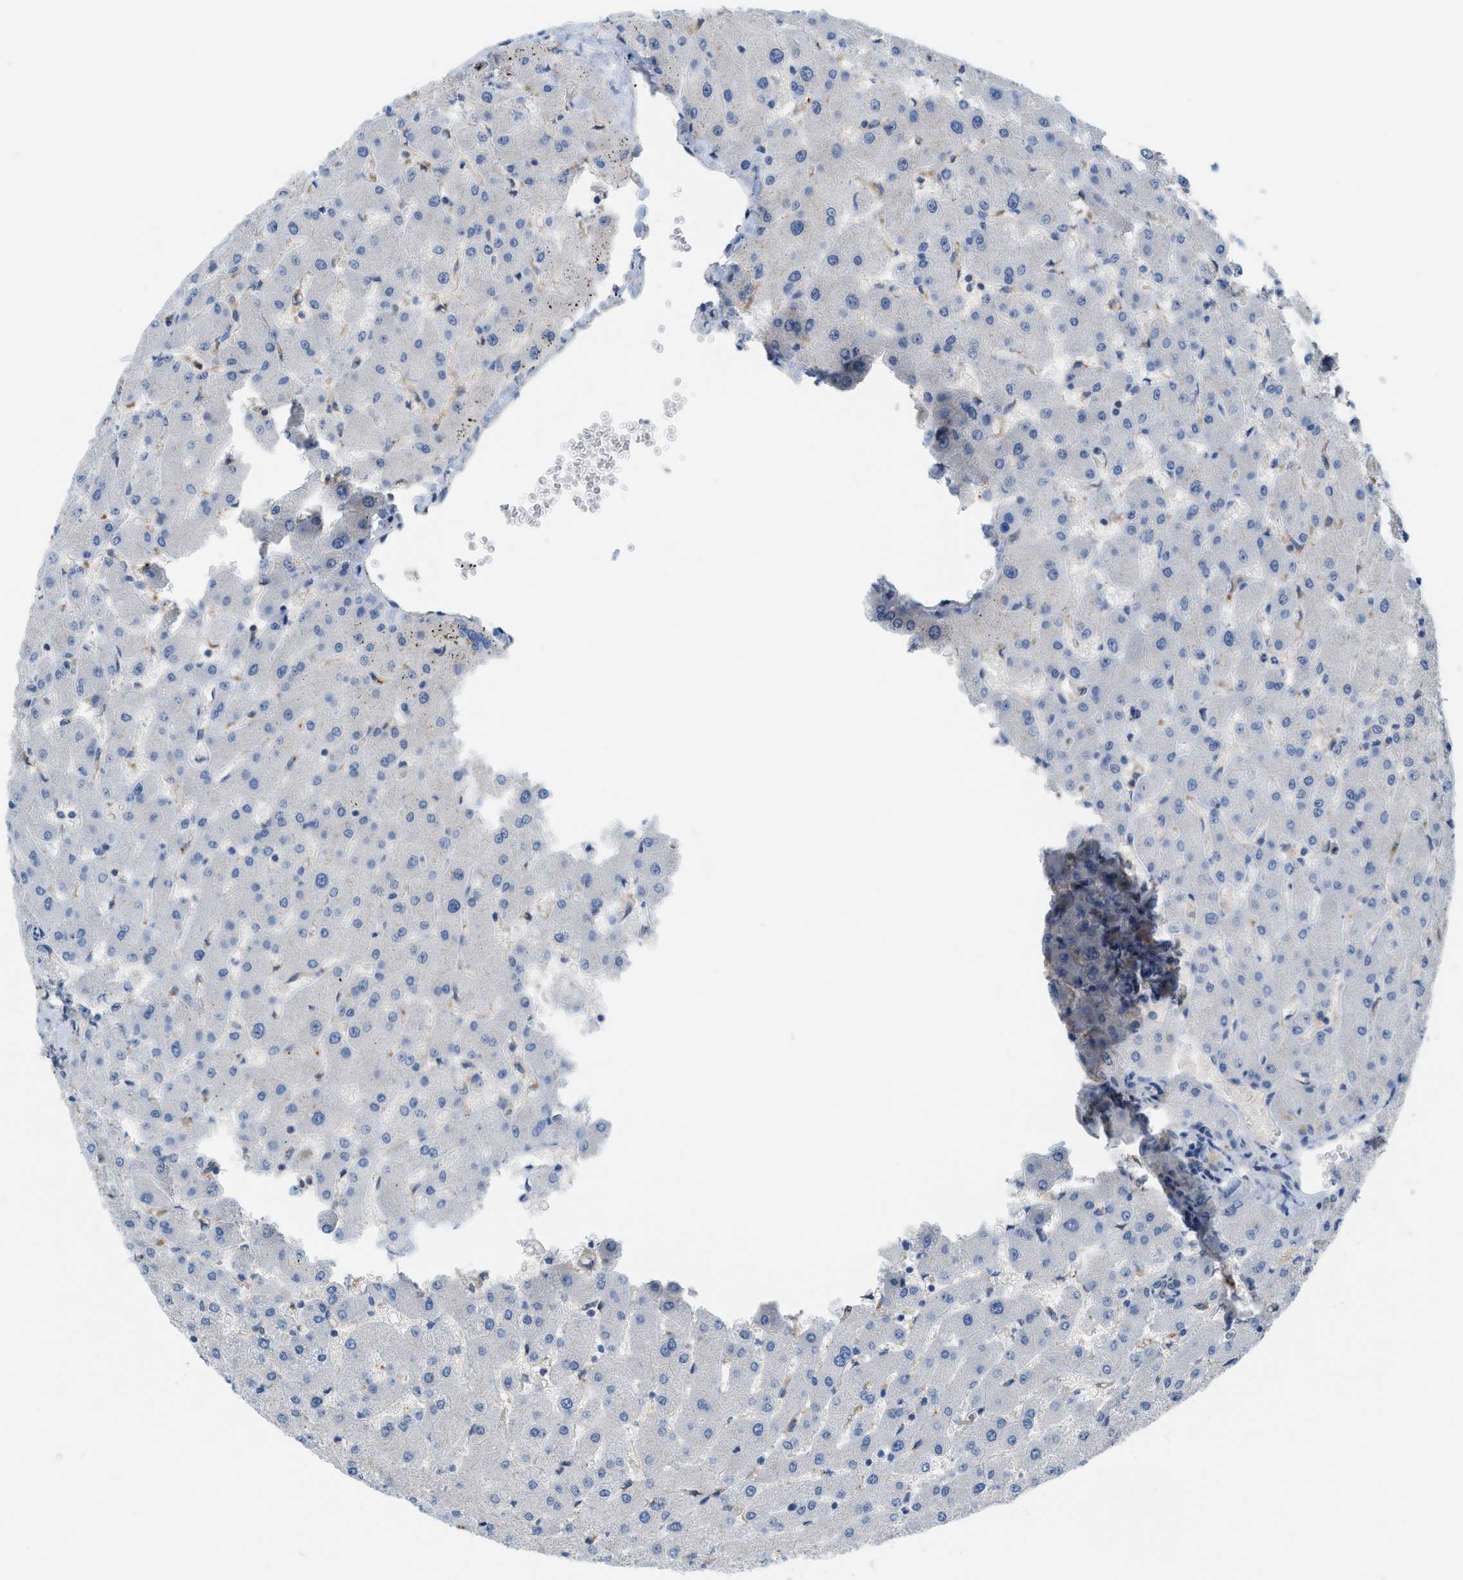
{"staining": {"intensity": "weak", "quantity": ">75%", "location": "cytoplasmic/membranous"}, "tissue": "liver", "cell_type": "Cholangiocytes", "image_type": "normal", "snomed": [{"axis": "morphology", "description": "Normal tissue, NOS"}, {"axis": "topography", "description": "Liver"}], "caption": "DAB (3,3'-diaminobenzidine) immunohistochemical staining of normal human liver demonstrates weak cytoplasmic/membranous protein positivity in approximately >75% of cholangiocytes.", "gene": "CSTB", "patient": {"sex": "female", "age": 63}}